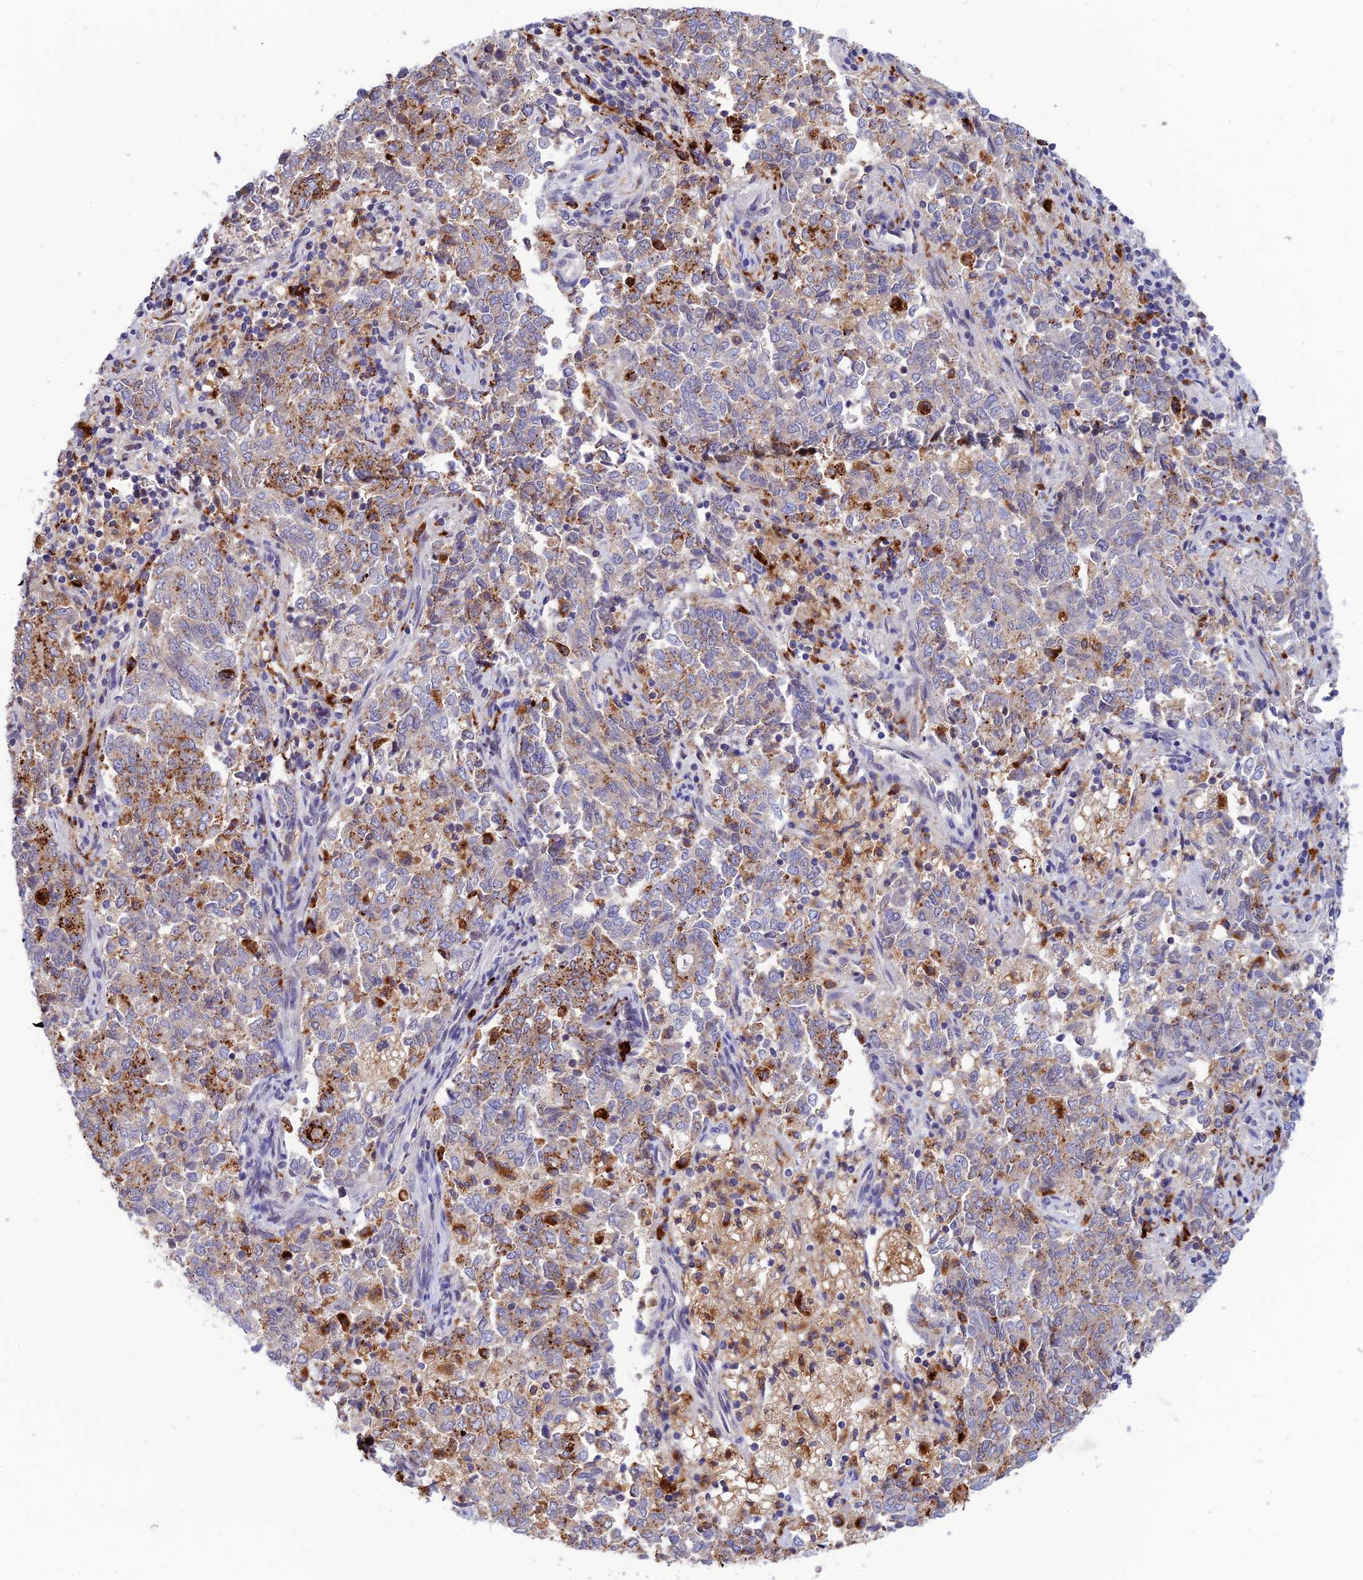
{"staining": {"intensity": "moderate", "quantity": "25%-75%", "location": "cytoplasmic/membranous"}, "tissue": "endometrial cancer", "cell_type": "Tumor cells", "image_type": "cancer", "snomed": [{"axis": "morphology", "description": "Adenocarcinoma, NOS"}, {"axis": "topography", "description": "Endometrium"}], "caption": "IHC of human adenocarcinoma (endometrial) displays medium levels of moderate cytoplasmic/membranous expression in about 25%-75% of tumor cells.", "gene": "HIC1", "patient": {"sex": "female", "age": 80}}